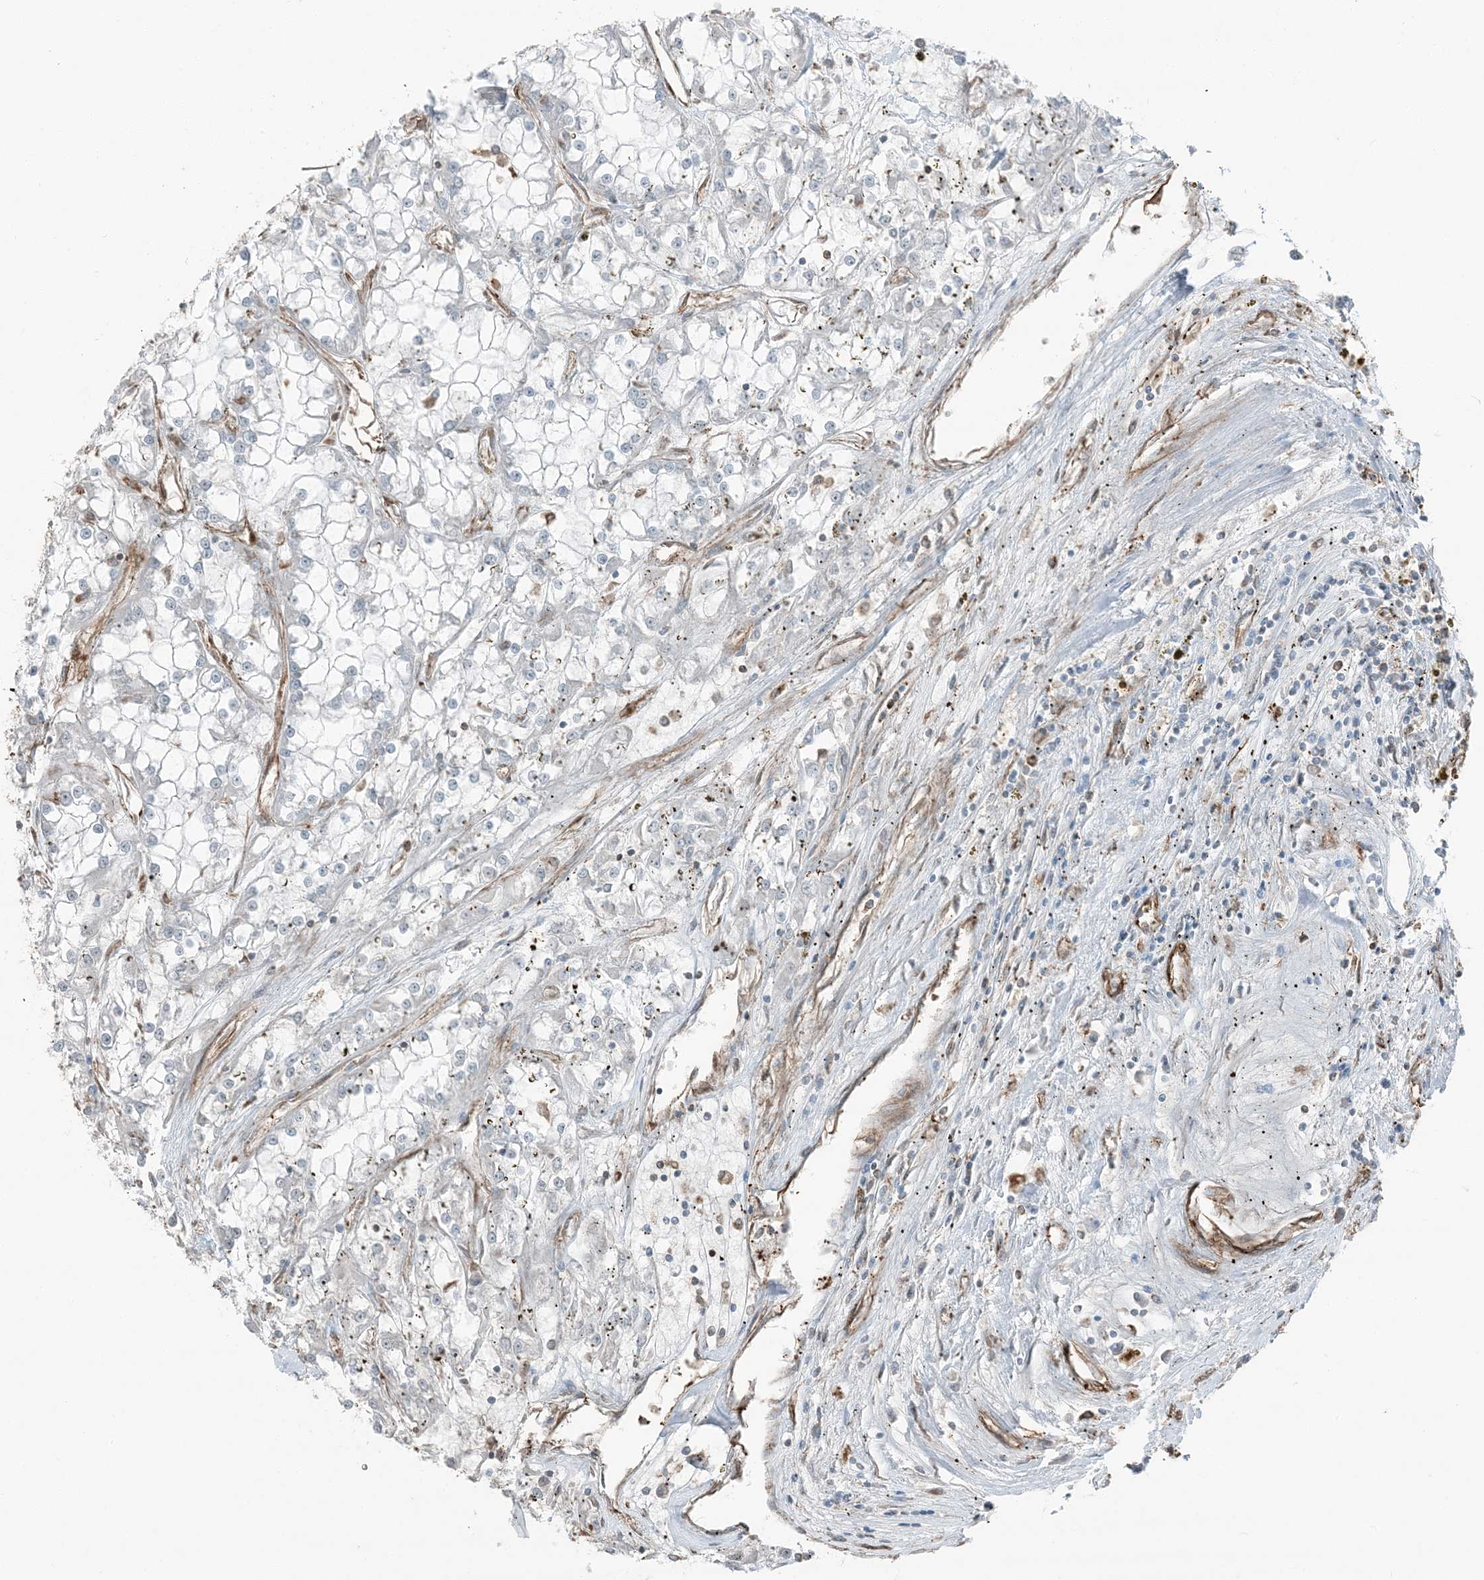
{"staining": {"intensity": "negative", "quantity": "none", "location": "none"}, "tissue": "renal cancer", "cell_type": "Tumor cells", "image_type": "cancer", "snomed": [{"axis": "morphology", "description": "Adenocarcinoma, NOS"}, {"axis": "topography", "description": "Kidney"}], "caption": "This is a micrograph of immunohistochemistry staining of renal cancer (adenocarcinoma), which shows no positivity in tumor cells.", "gene": "APOBEC3C", "patient": {"sex": "female", "age": 52}}